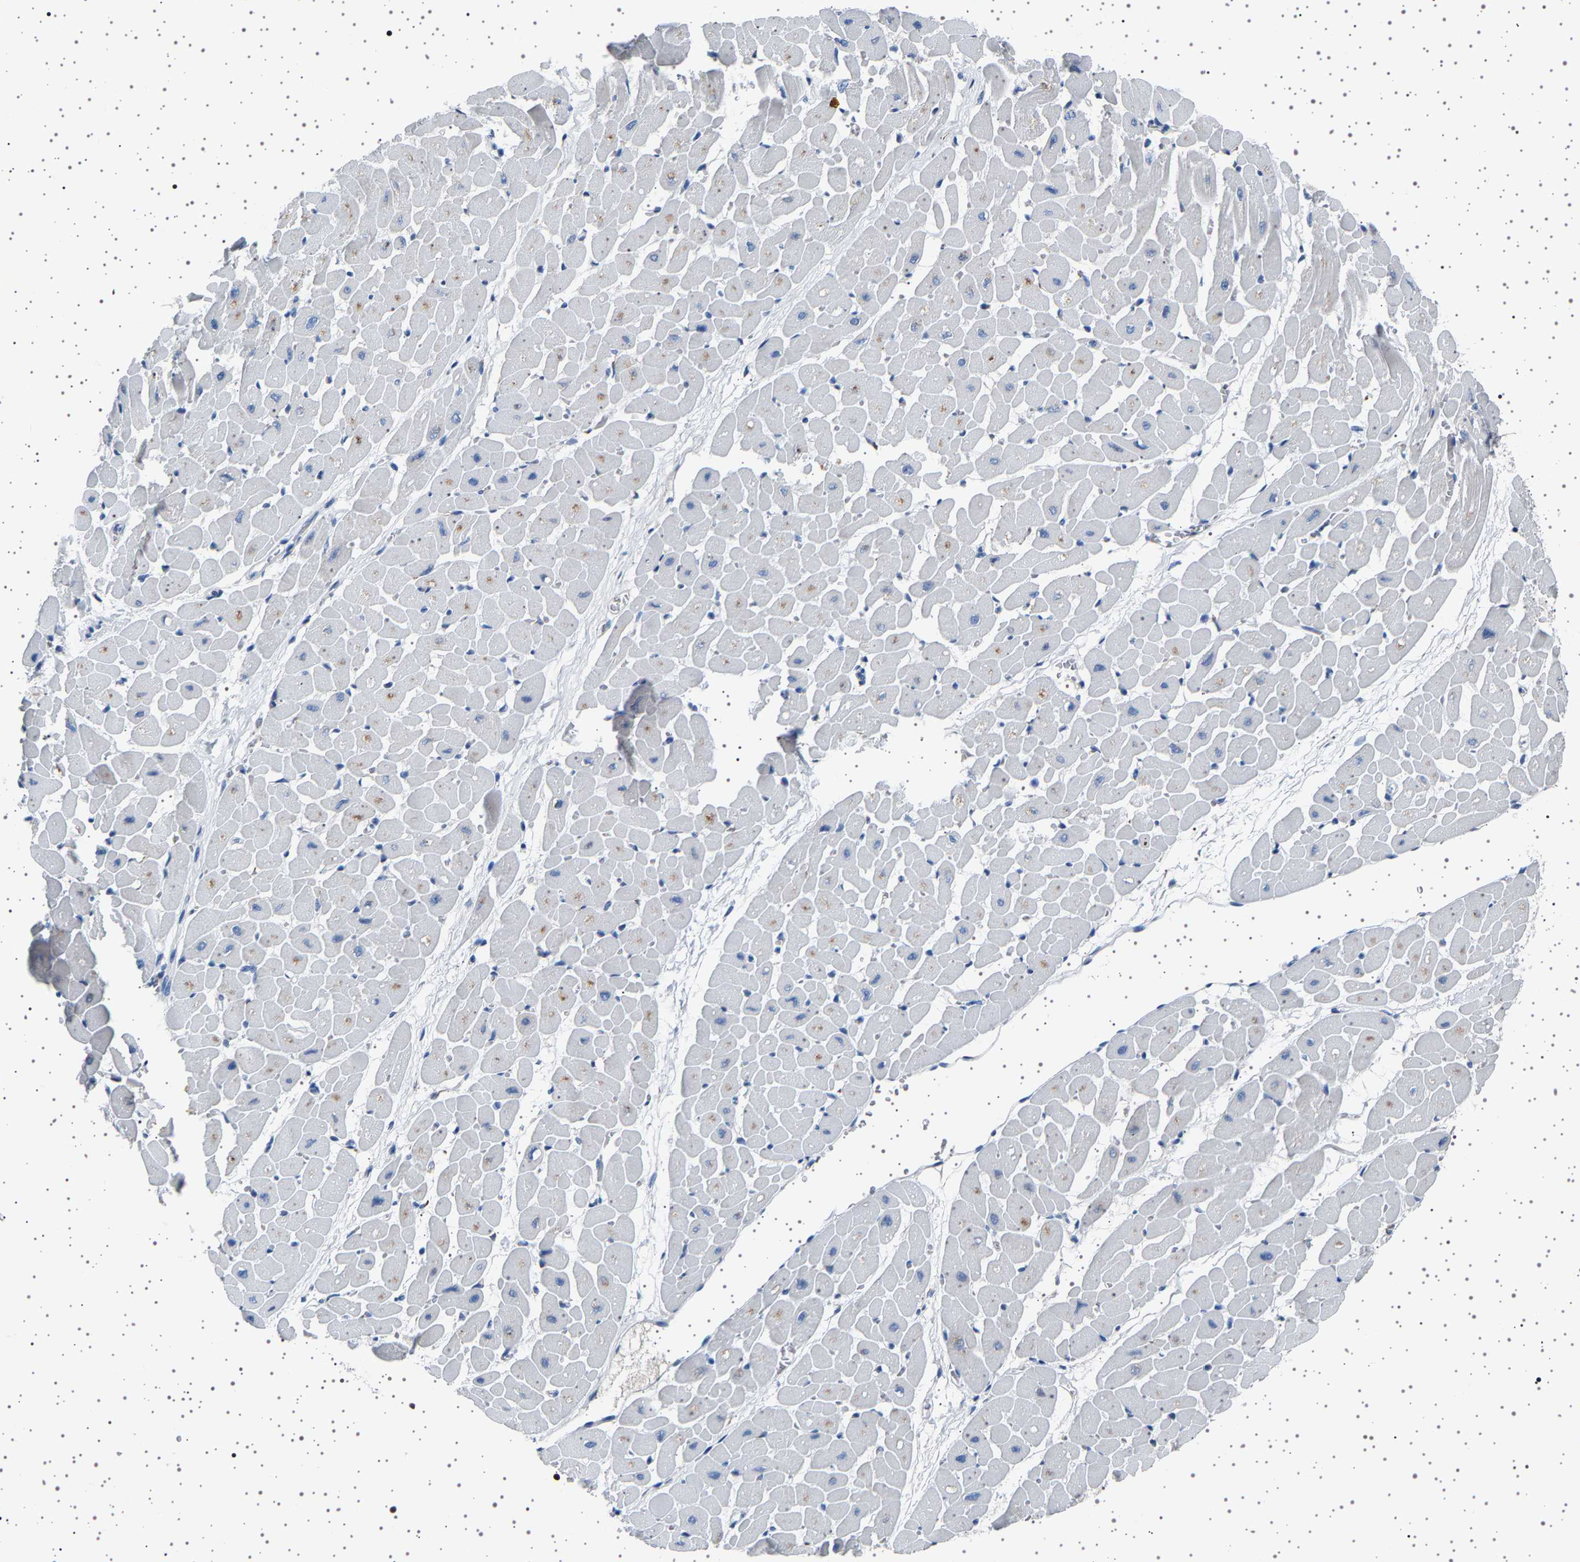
{"staining": {"intensity": "negative", "quantity": "none", "location": "none"}, "tissue": "heart muscle", "cell_type": "Cardiomyocytes", "image_type": "normal", "snomed": [{"axis": "morphology", "description": "Normal tissue, NOS"}, {"axis": "topography", "description": "Heart"}], "caption": "Immunohistochemical staining of normal human heart muscle demonstrates no significant positivity in cardiomyocytes.", "gene": "FTCD", "patient": {"sex": "male", "age": 45}}